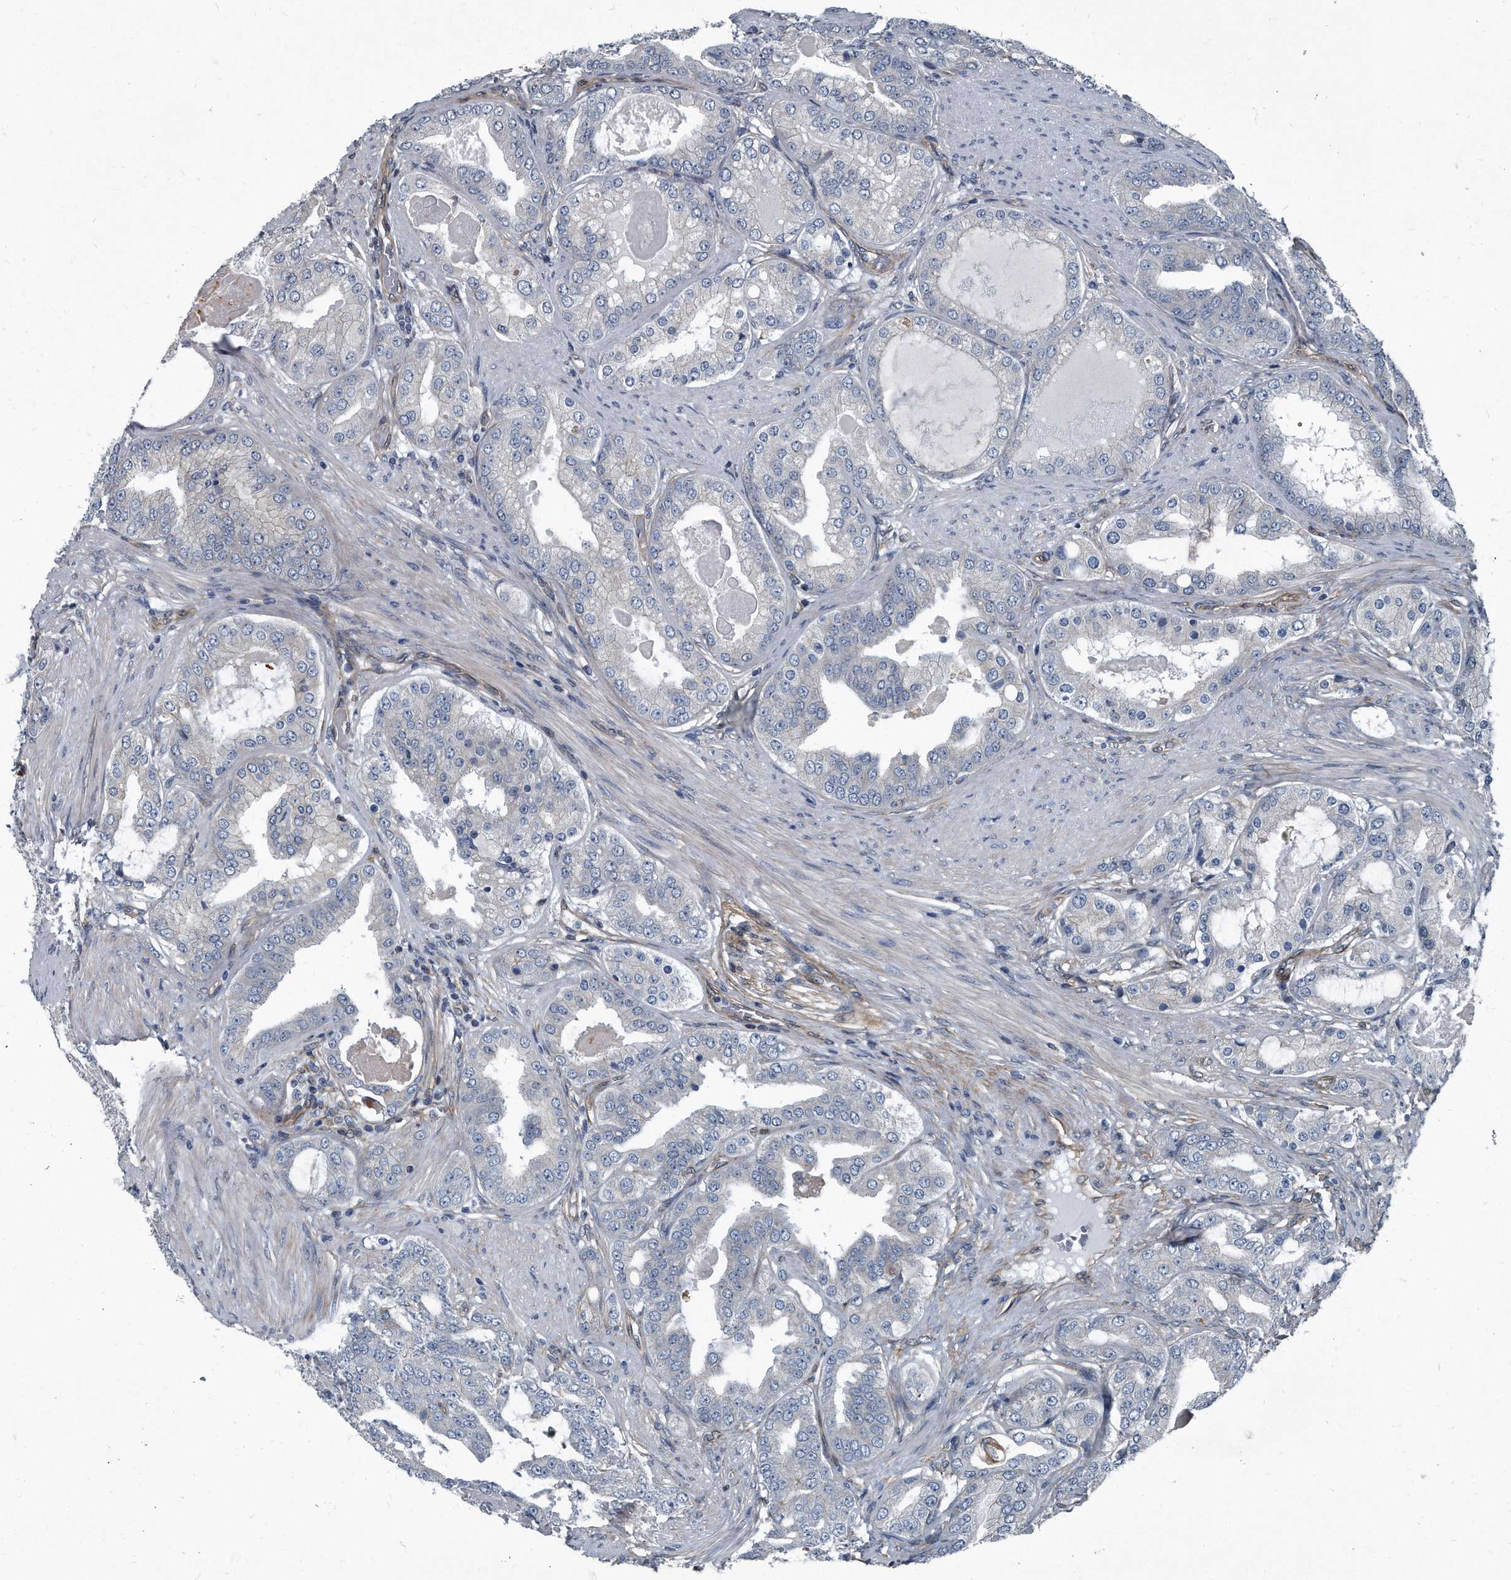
{"staining": {"intensity": "negative", "quantity": "none", "location": "none"}, "tissue": "prostate cancer", "cell_type": "Tumor cells", "image_type": "cancer", "snomed": [{"axis": "morphology", "description": "Adenocarcinoma, High grade"}, {"axis": "topography", "description": "Prostate"}], "caption": "Immunohistochemistry (IHC) image of human high-grade adenocarcinoma (prostate) stained for a protein (brown), which displays no positivity in tumor cells.", "gene": "PLEC", "patient": {"sex": "male", "age": 60}}